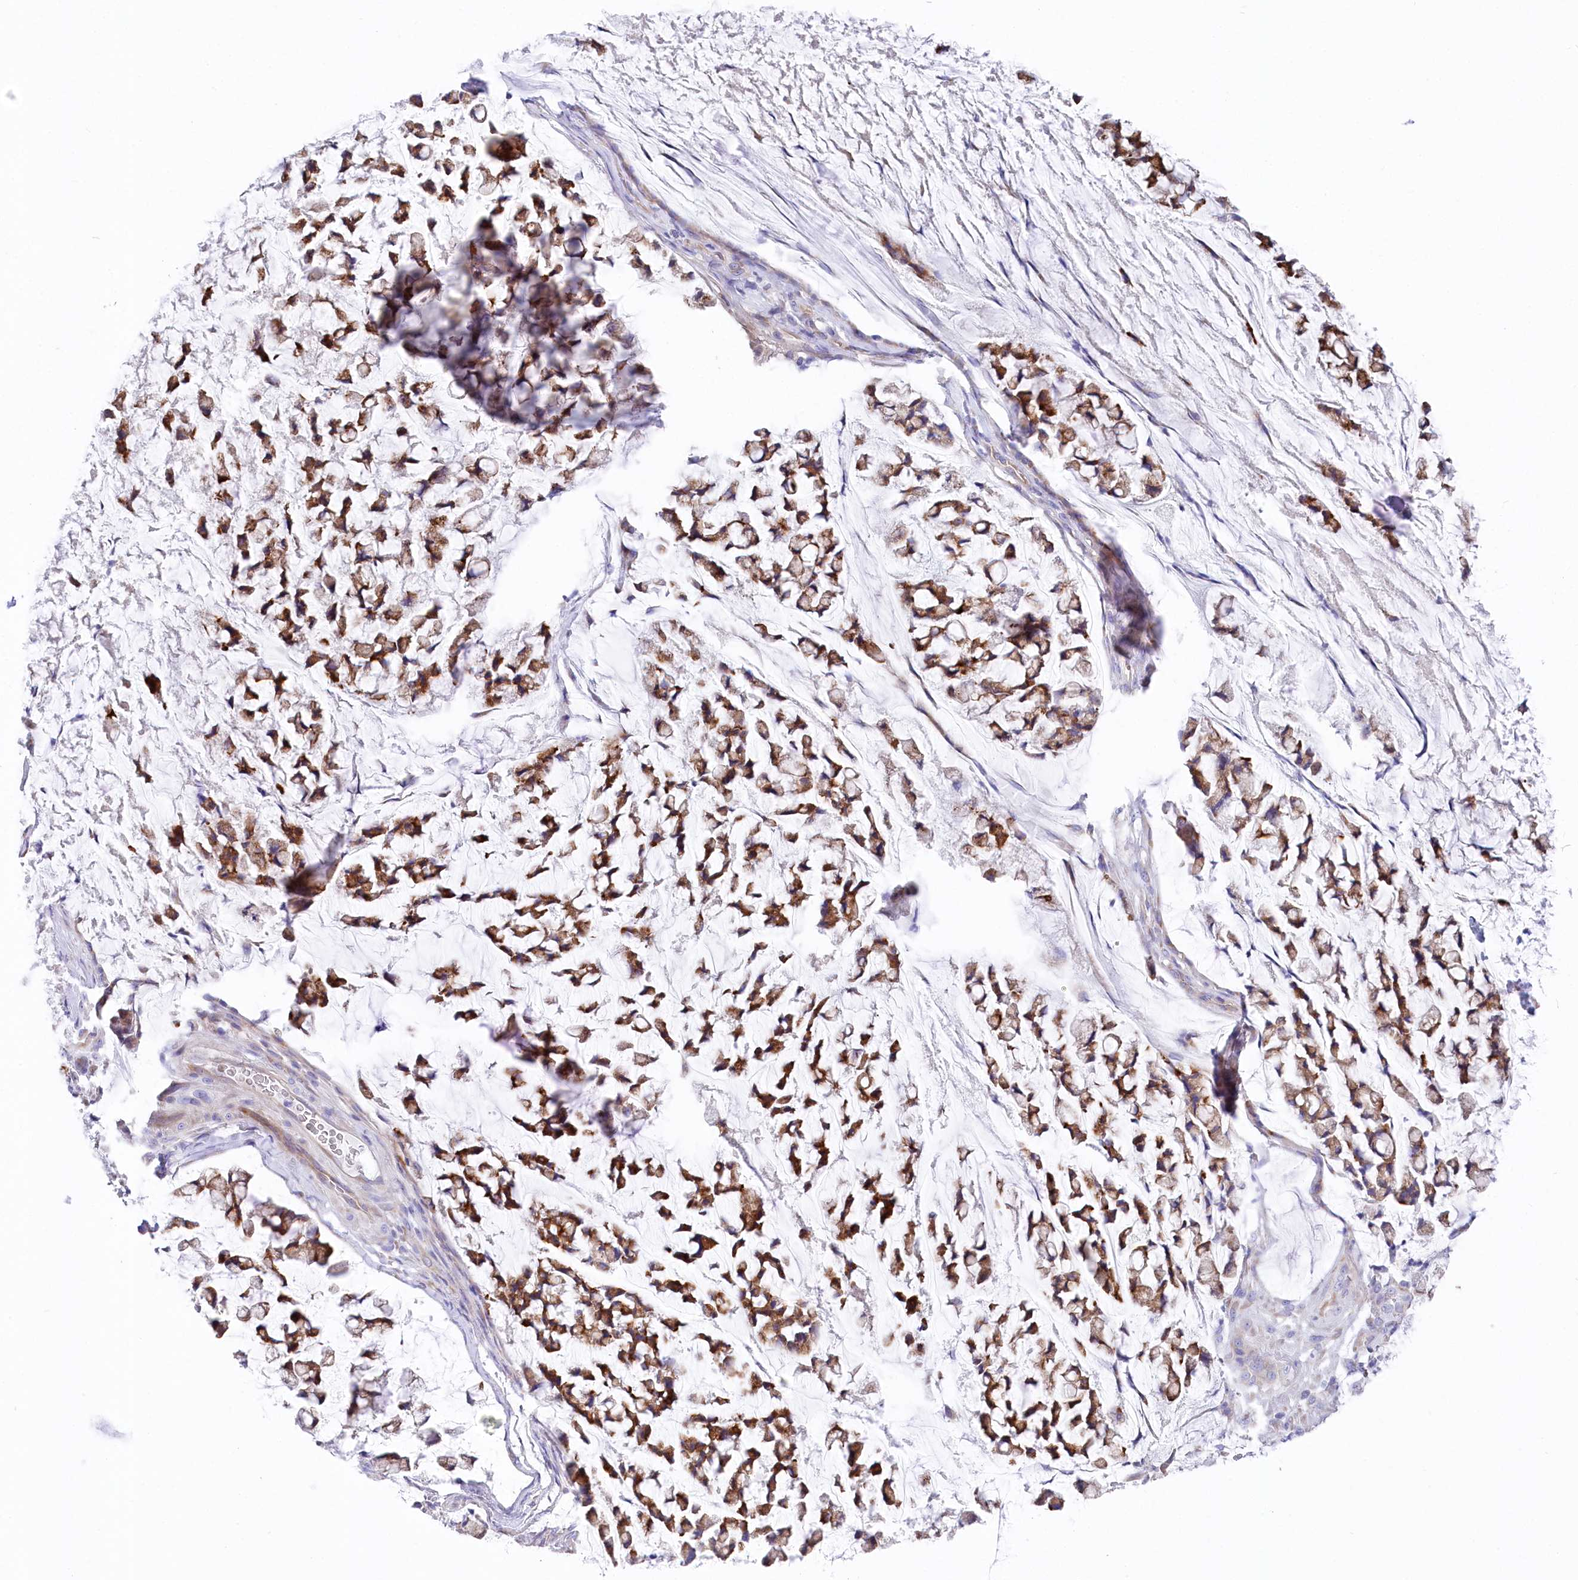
{"staining": {"intensity": "moderate", "quantity": ">75%", "location": "cytoplasmic/membranous"}, "tissue": "stomach cancer", "cell_type": "Tumor cells", "image_type": "cancer", "snomed": [{"axis": "morphology", "description": "Adenocarcinoma, NOS"}, {"axis": "topography", "description": "Stomach, lower"}], "caption": "There is medium levels of moderate cytoplasmic/membranous staining in tumor cells of adenocarcinoma (stomach), as demonstrated by immunohistochemical staining (brown color).", "gene": "POGLUT1", "patient": {"sex": "male", "age": 67}}